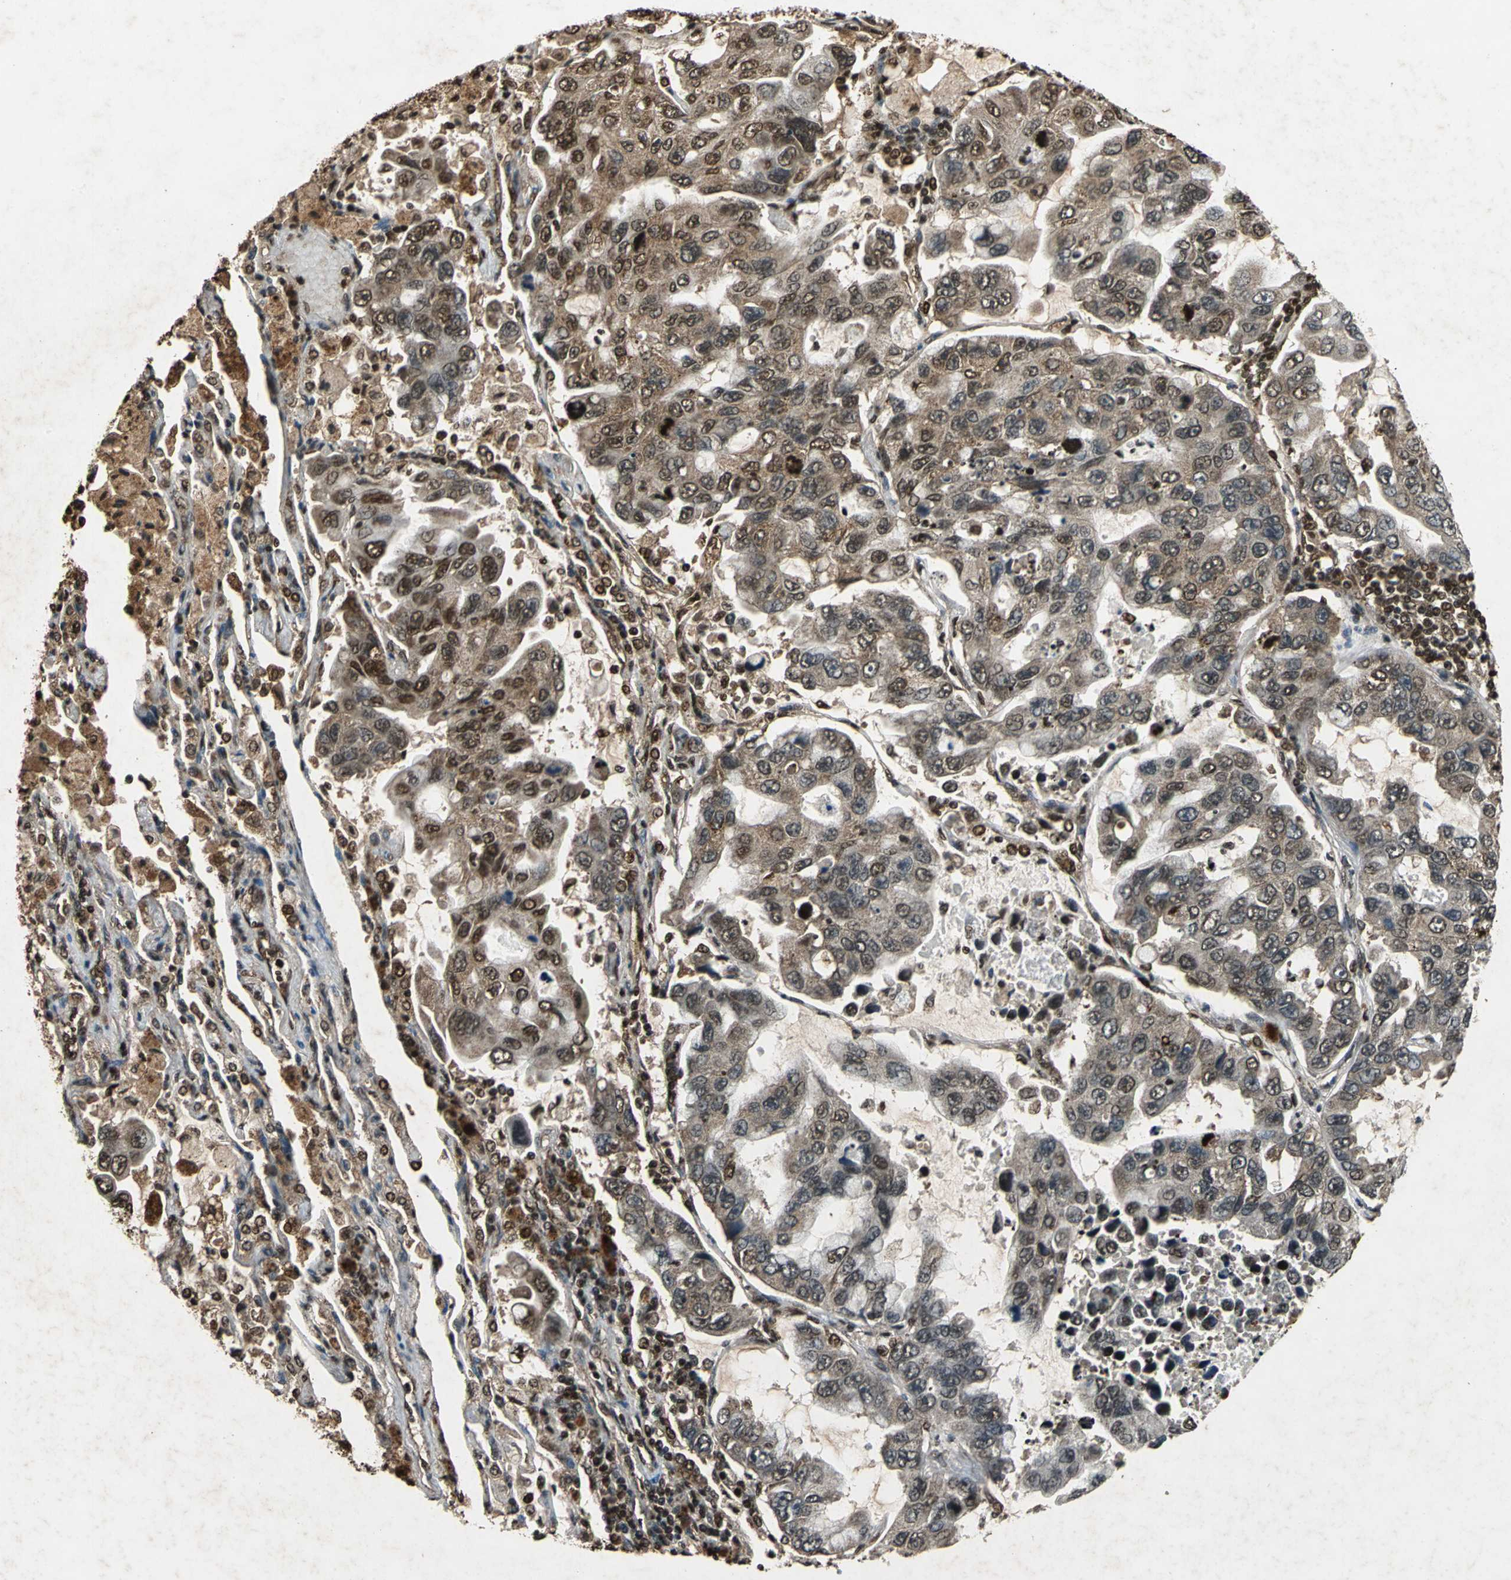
{"staining": {"intensity": "strong", "quantity": ">75%", "location": "cytoplasmic/membranous,nuclear"}, "tissue": "lung cancer", "cell_type": "Tumor cells", "image_type": "cancer", "snomed": [{"axis": "morphology", "description": "Adenocarcinoma, NOS"}, {"axis": "topography", "description": "Lung"}], "caption": "A micrograph showing strong cytoplasmic/membranous and nuclear positivity in about >75% of tumor cells in lung adenocarcinoma, as visualized by brown immunohistochemical staining.", "gene": "ANP32A", "patient": {"sex": "male", "age": 64}}